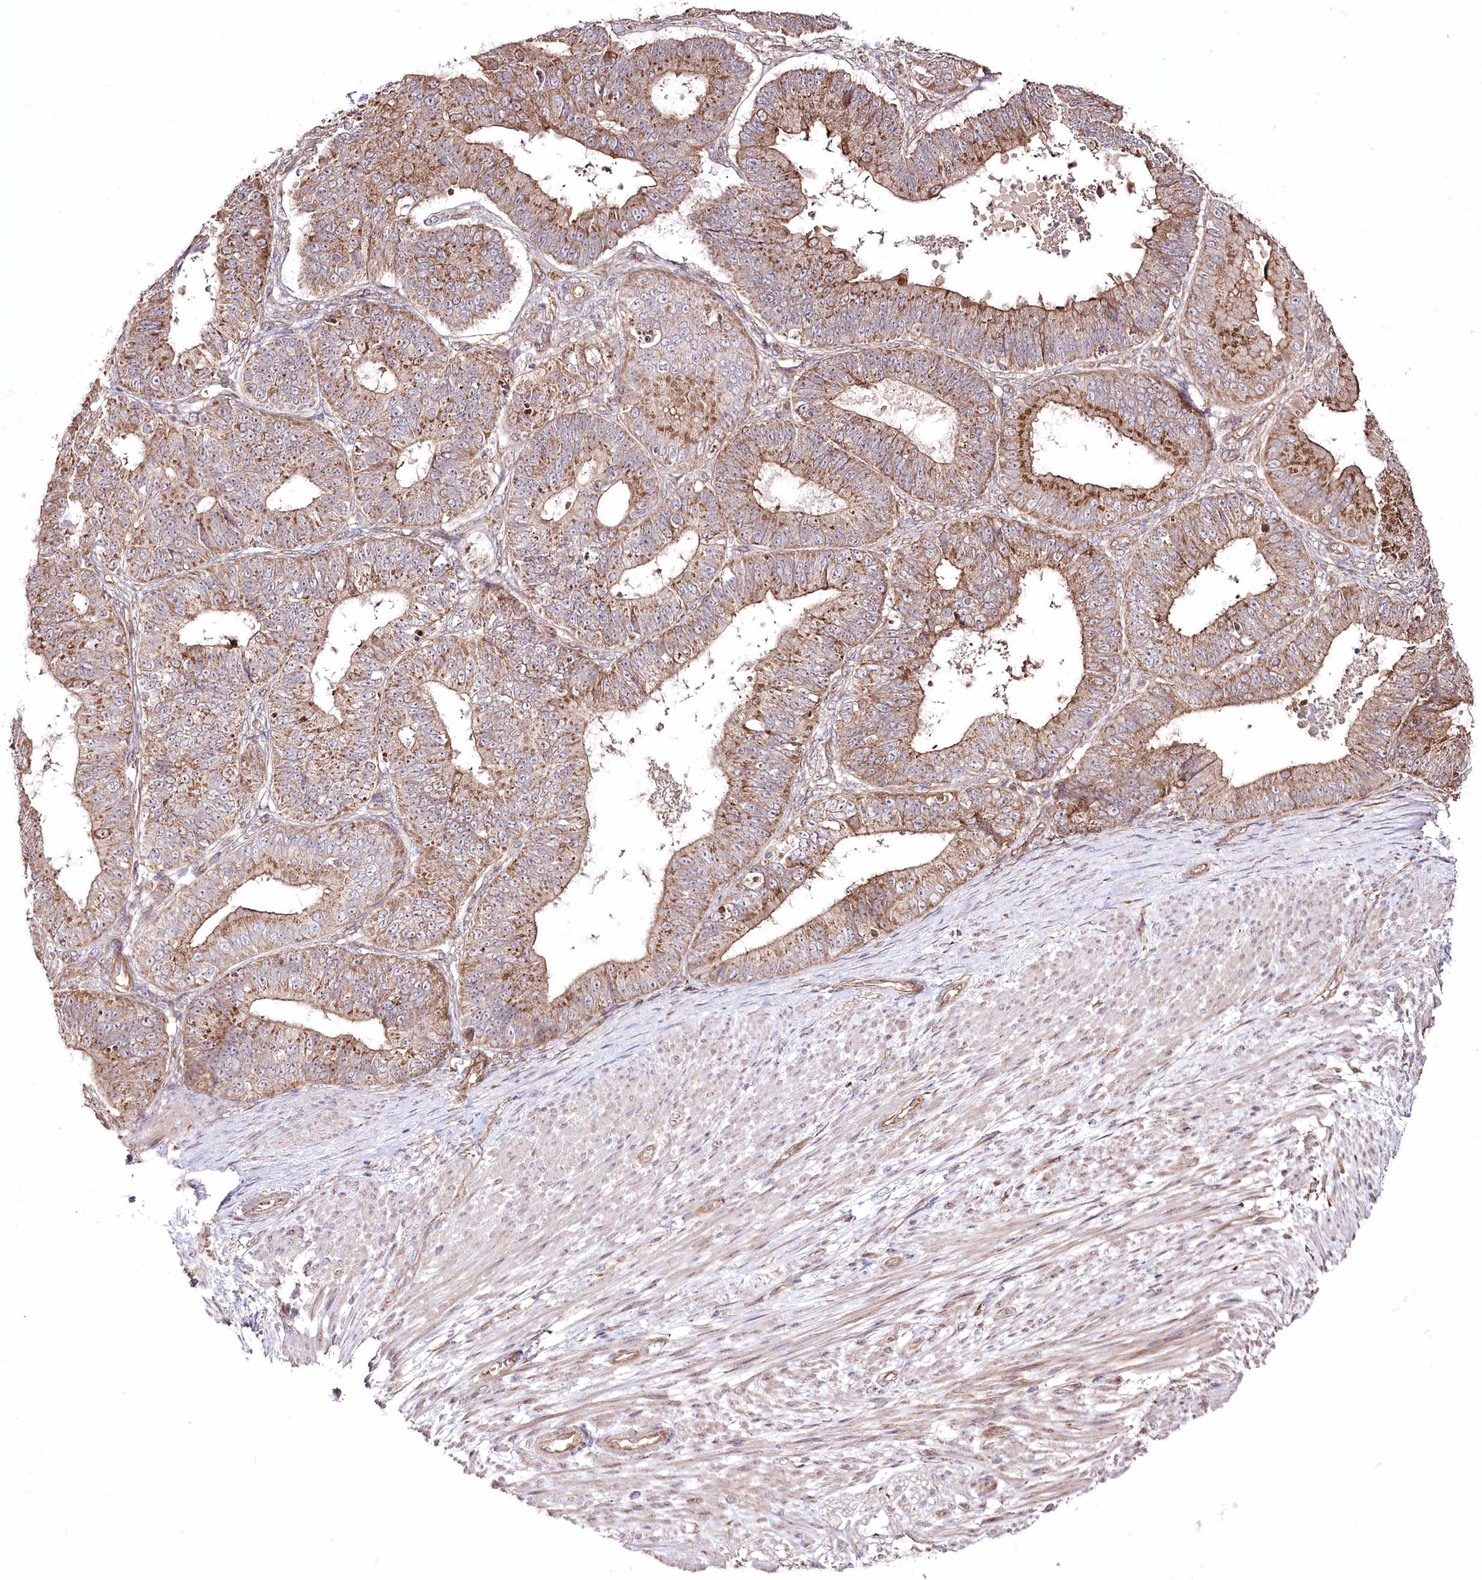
{"staining": {"intensity": "moderate", "quantity": ">75%", "location": "cytoplasmic/membranous"}, "tissue": "ovarian cancer", "cell_type": "Tumor cells", "image_type": "cancer", "snomed": [{"axis": "morphology", "description": "Carcinoma, endometroid"}, {"axis": "topography", "description": "Appendix"}, {"axis": "topography", "description": "Ovary"}], "caption": "The immunohistochemical stain labels moderate cytoplasmic/membranous staining in tumor cells of endometroid carcinoma (ovarian) tissue.", "gene": "REXO2", "patient": {"sex": "female", "age": 42}}